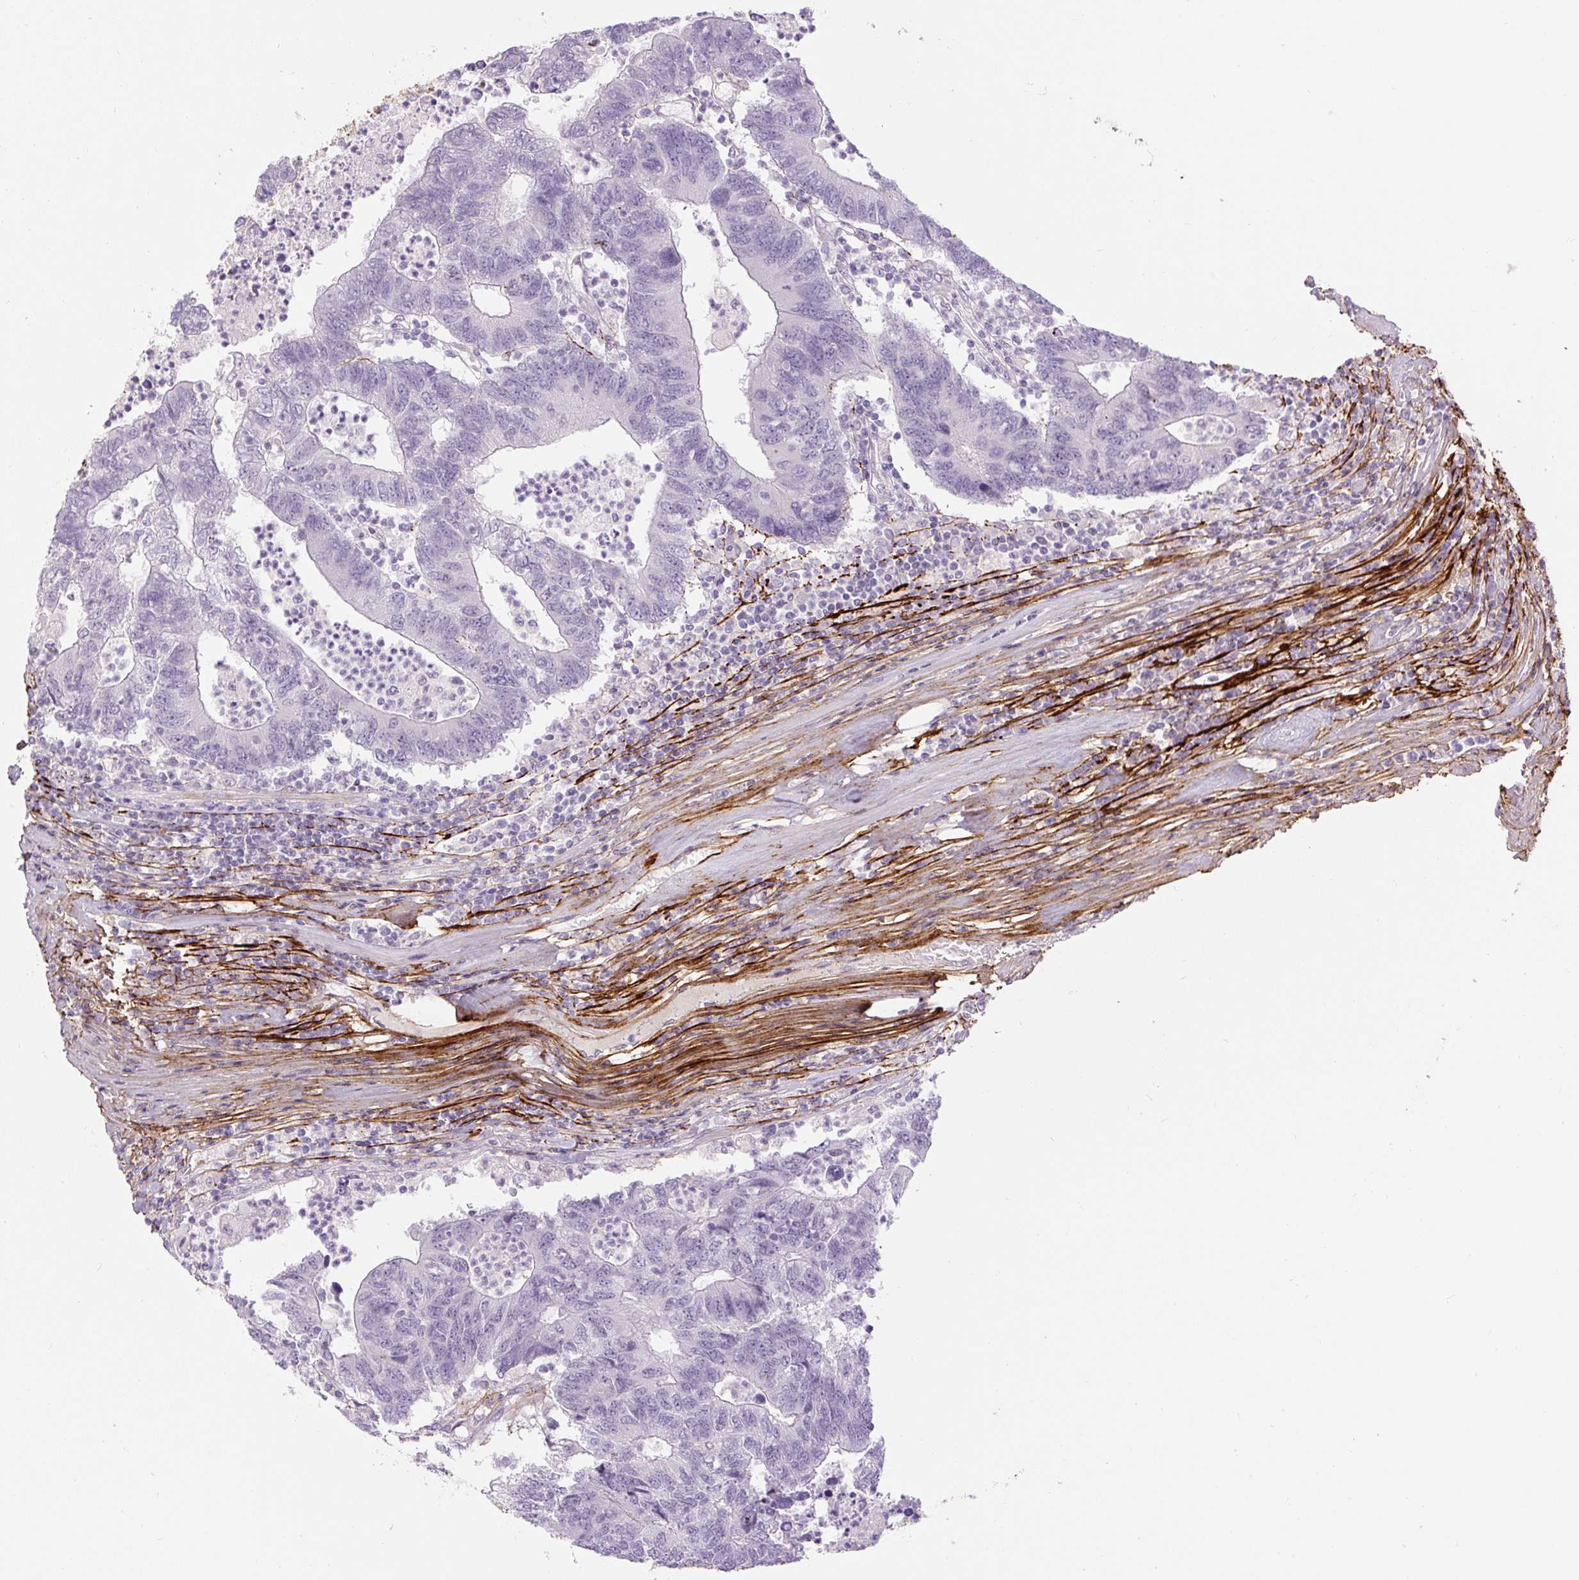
{"staining": {"intensity": "negative", "quantity": "none", "location": "none"}, "tissue": "colorectal cancer", "cell_type": "Tumor cells", "image_type": "cancer", "snomed": [{"axis": "morphology", "description": "Adenocarcinoma, NOS"}, {"axis": "topography", "description": "Colon"}], "caption": "Tumor cells are negative for protein expression in human adenocarcinoma (colorectal).", "gene": "FBN1", "patient": {"sex": "female", "age": 48}}